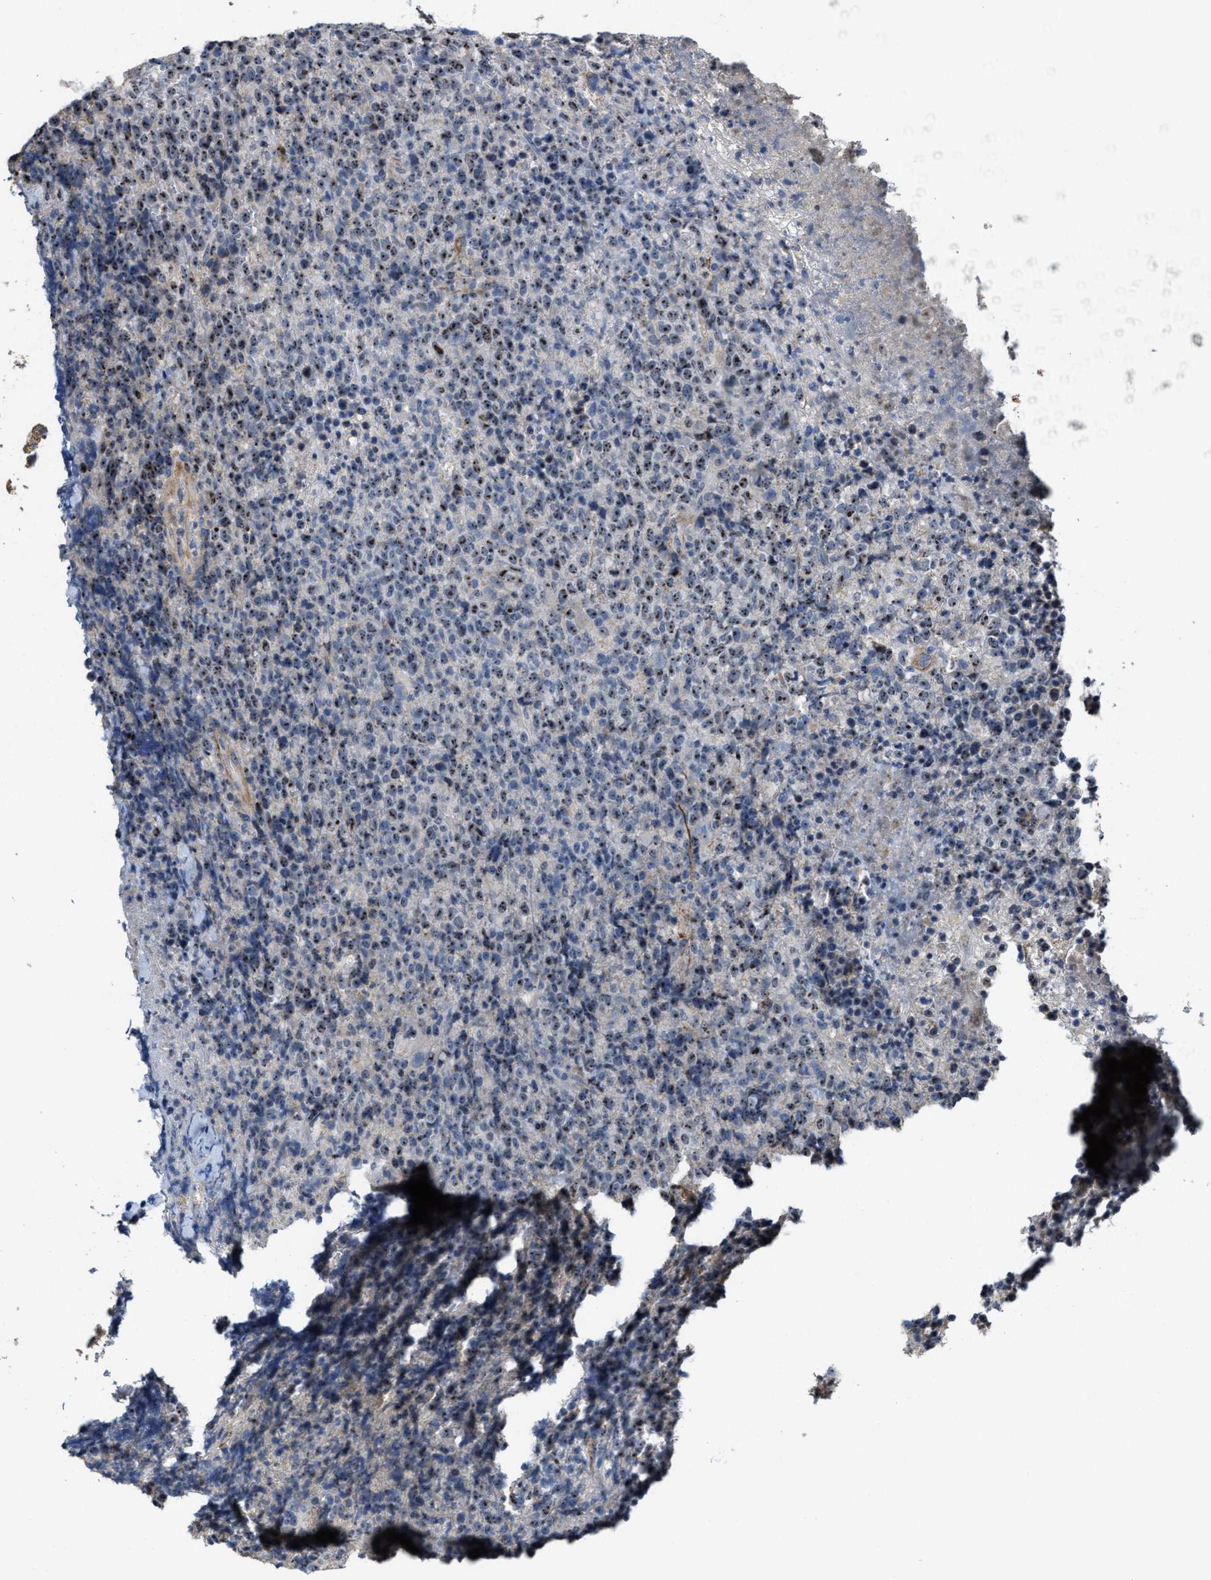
{"staining": {"intensity": "moderate", "quantity": "25%-75%", "location": "nuclear"}, "tissue": "lymphoma", "cell_type": "Tumor cells", "image_type": "cancer", "snomed": [{"axis": "morphology", "description": "Malignant lymphoma, non-Hodgkin's type, Low grade"}, {"axis": "topography", "description": "Lymph node"}], "caption": "Immunohistochemistry of lymphoma displays medium levels of moderate nuclear staining in approximately 25%-75% of tumor cells.", "gene": "ZNF783", "patient": {"sex": "male", "age": 66}}